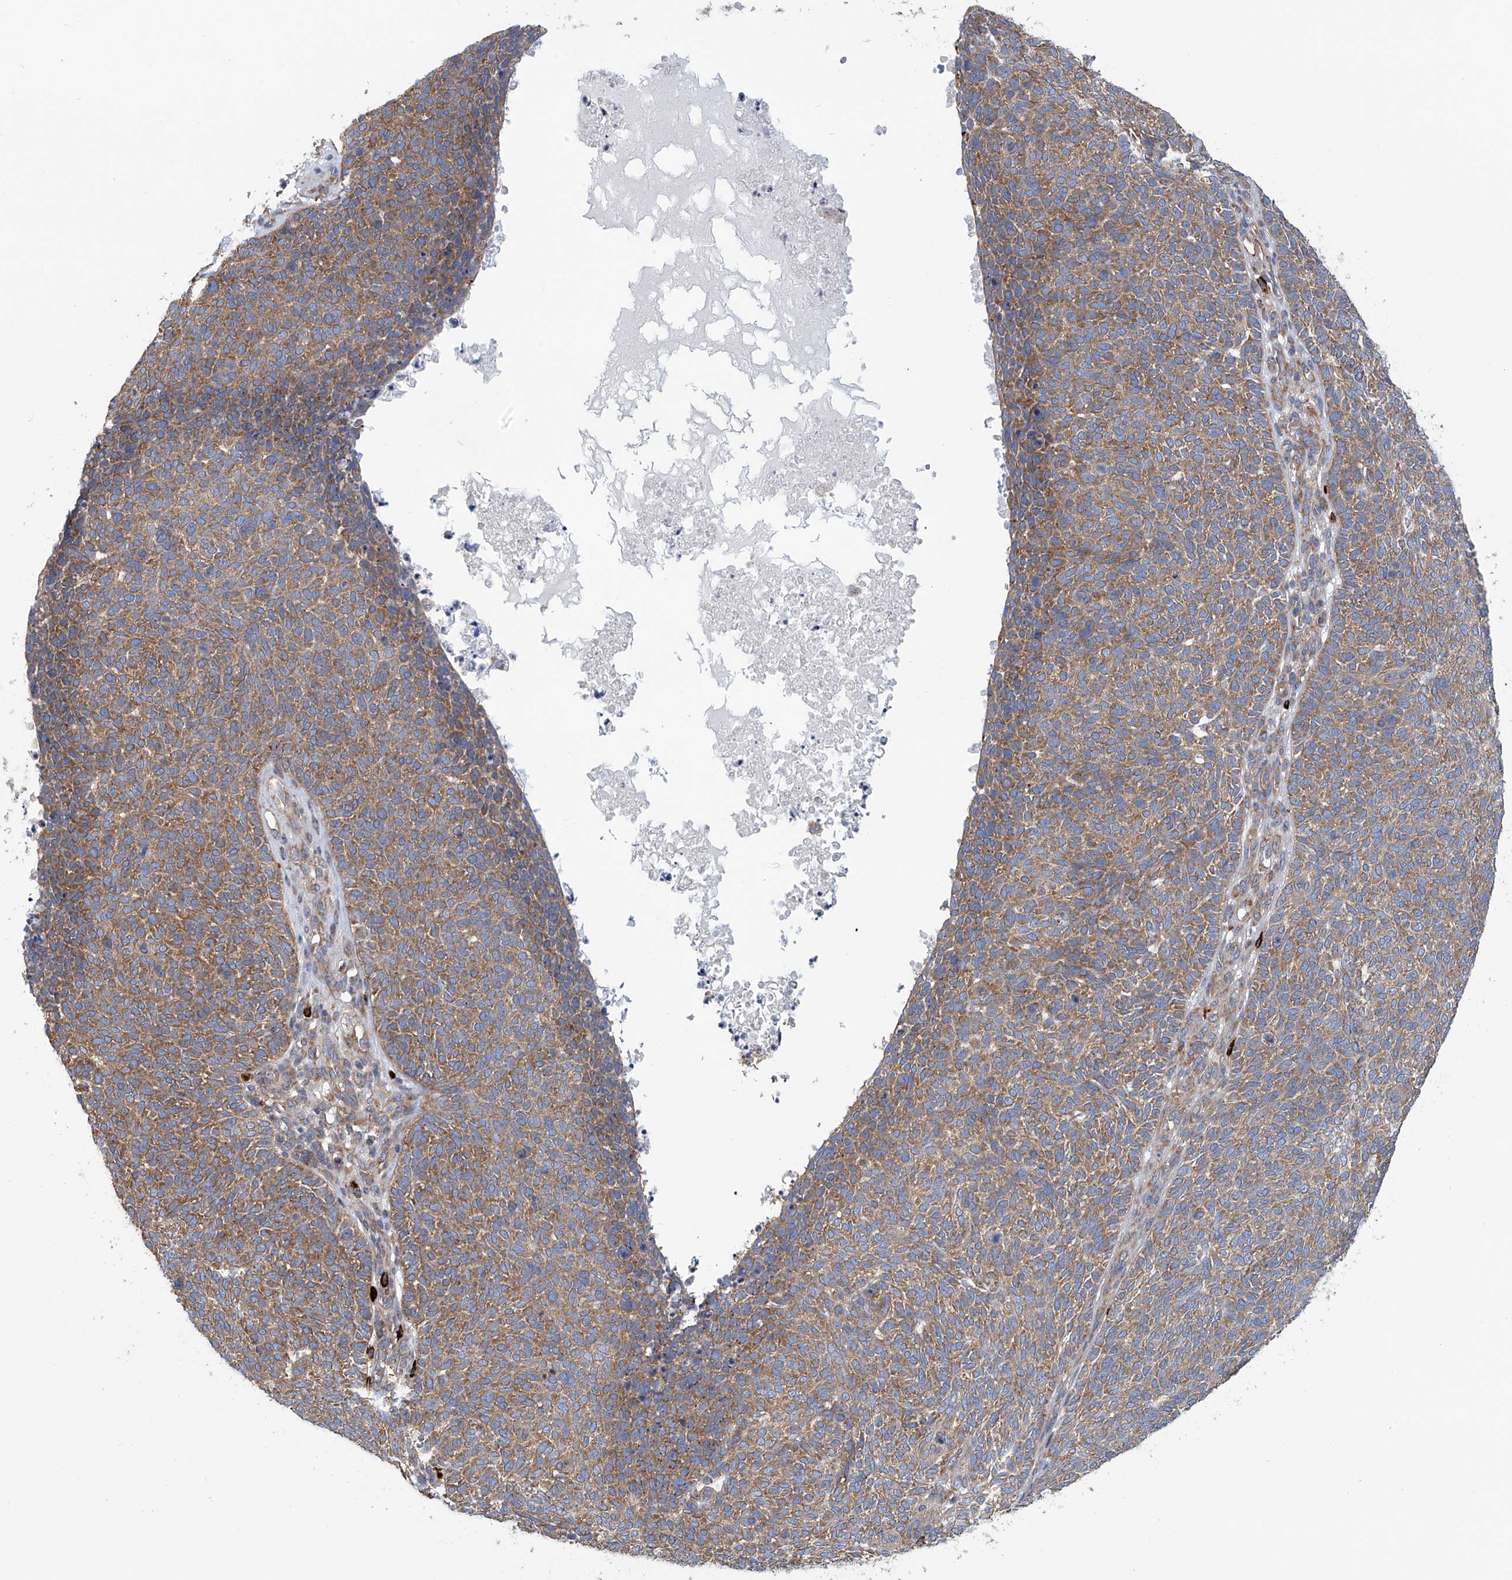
{"staining": {"intensity": "moderate", "quantity": ">75%", "location": "cytoplasmic/membranous"}, "tissue": "skin cancer", "cell_type": "Tumor cells", "image_type": "cancer", "snomed": [{"axis": "morphology", "description": "Squamous cell carcinoma, NOS"}, {"axis": "topography", "description": "Skin"}], "caption": "Human skin cancer stained for a protein (brown) displays moderate cytoplasmic/membranous positive staining in approximately >75% of tumor cells.", "gene": "SENP2", "patient": {"sex": "female", "age": 90}}